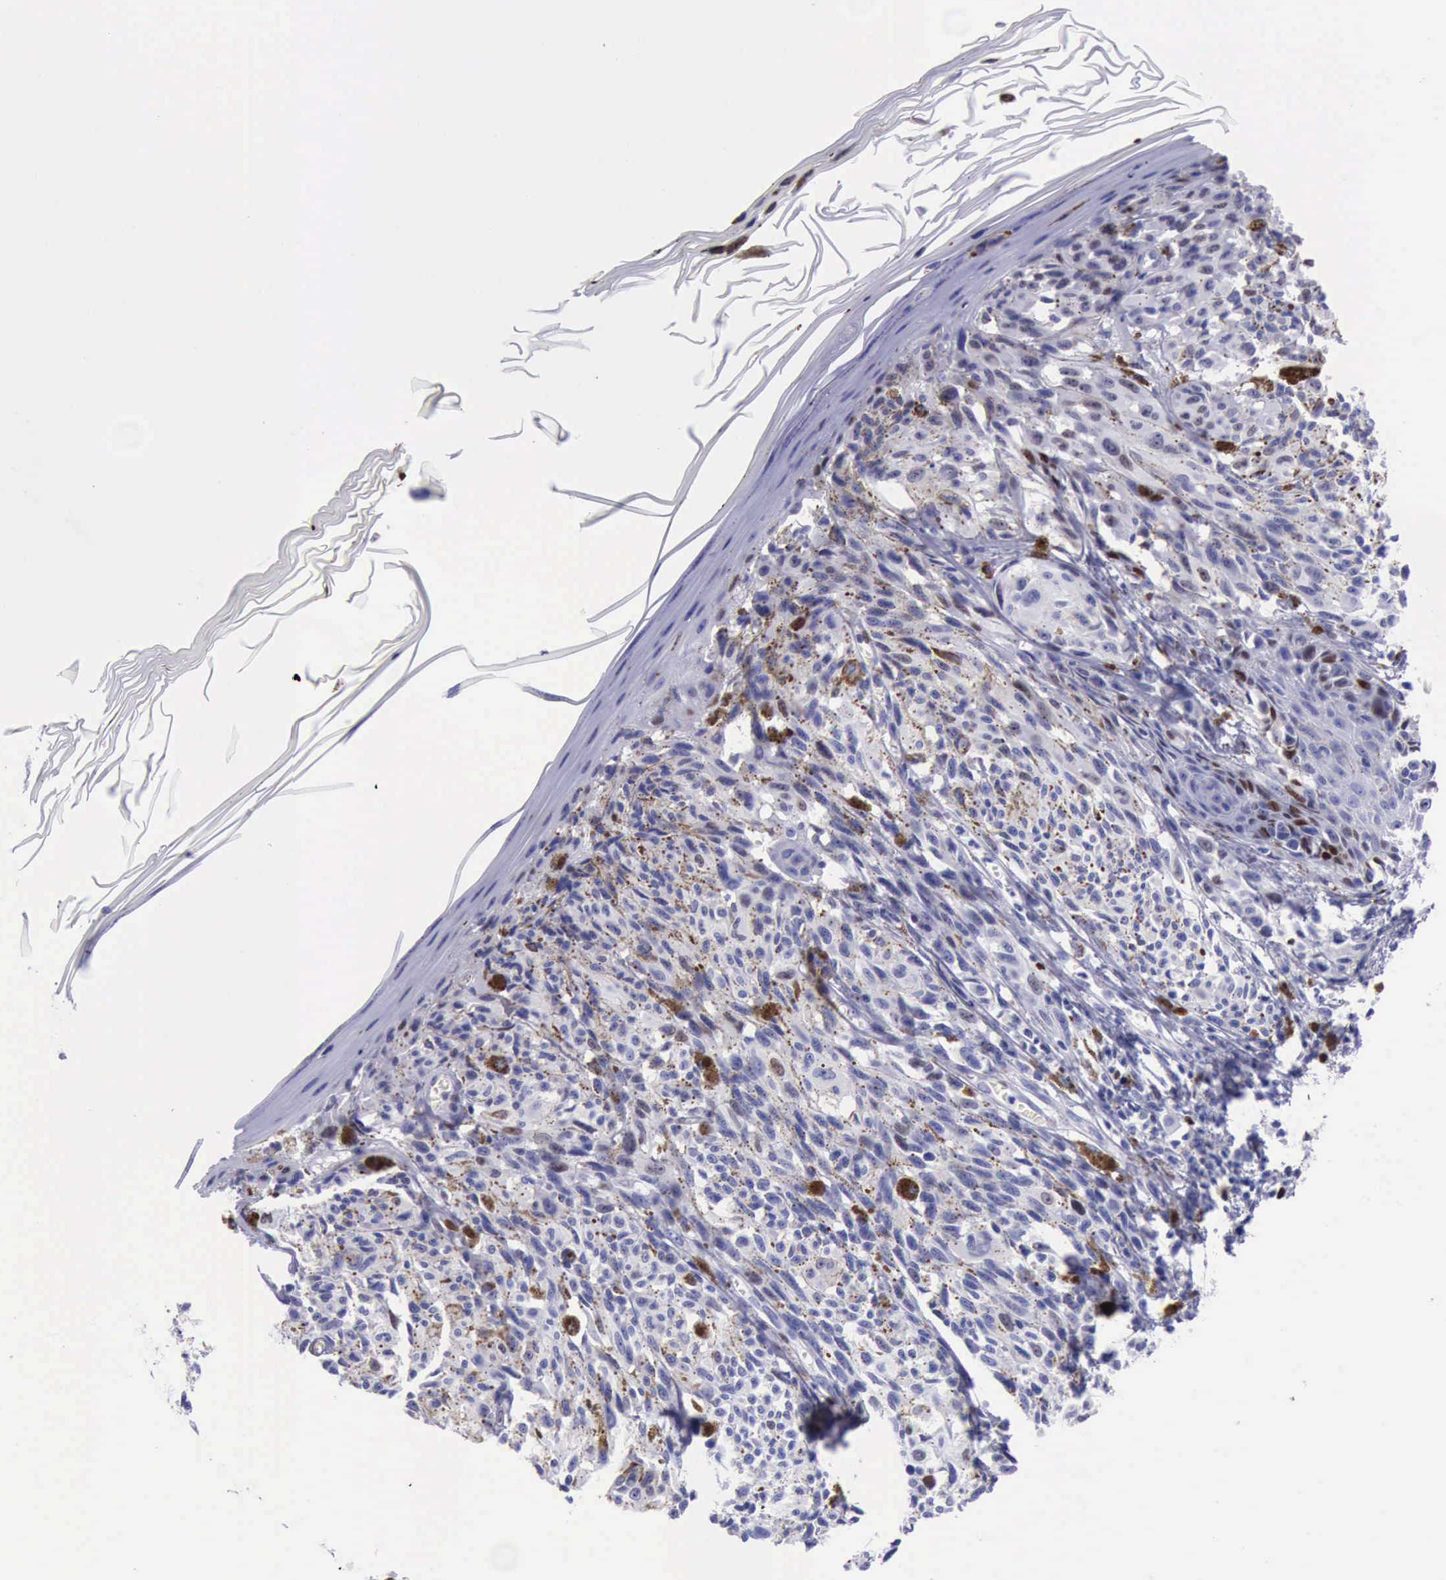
{"staining": {"intensity": "negative", "quantity": "none", "location": "none"}, "tissue": "melanoma", "cell_type": "Tumor cells", "image_type": "cancer", "snomed": [{"axis": "morphology", "description": "Malignant melanoma, NOS"}, {"axis": "topography", "description": "Skin"}], "caption": "High magnification brightfield microscopy of malignant melanoma stained with DAB (brown) and counterstained with hematoxylin (blue): tumor cells show no significant positivity.", "gene": "MCM2", "patient": {"sex": "female", "age": 72}}